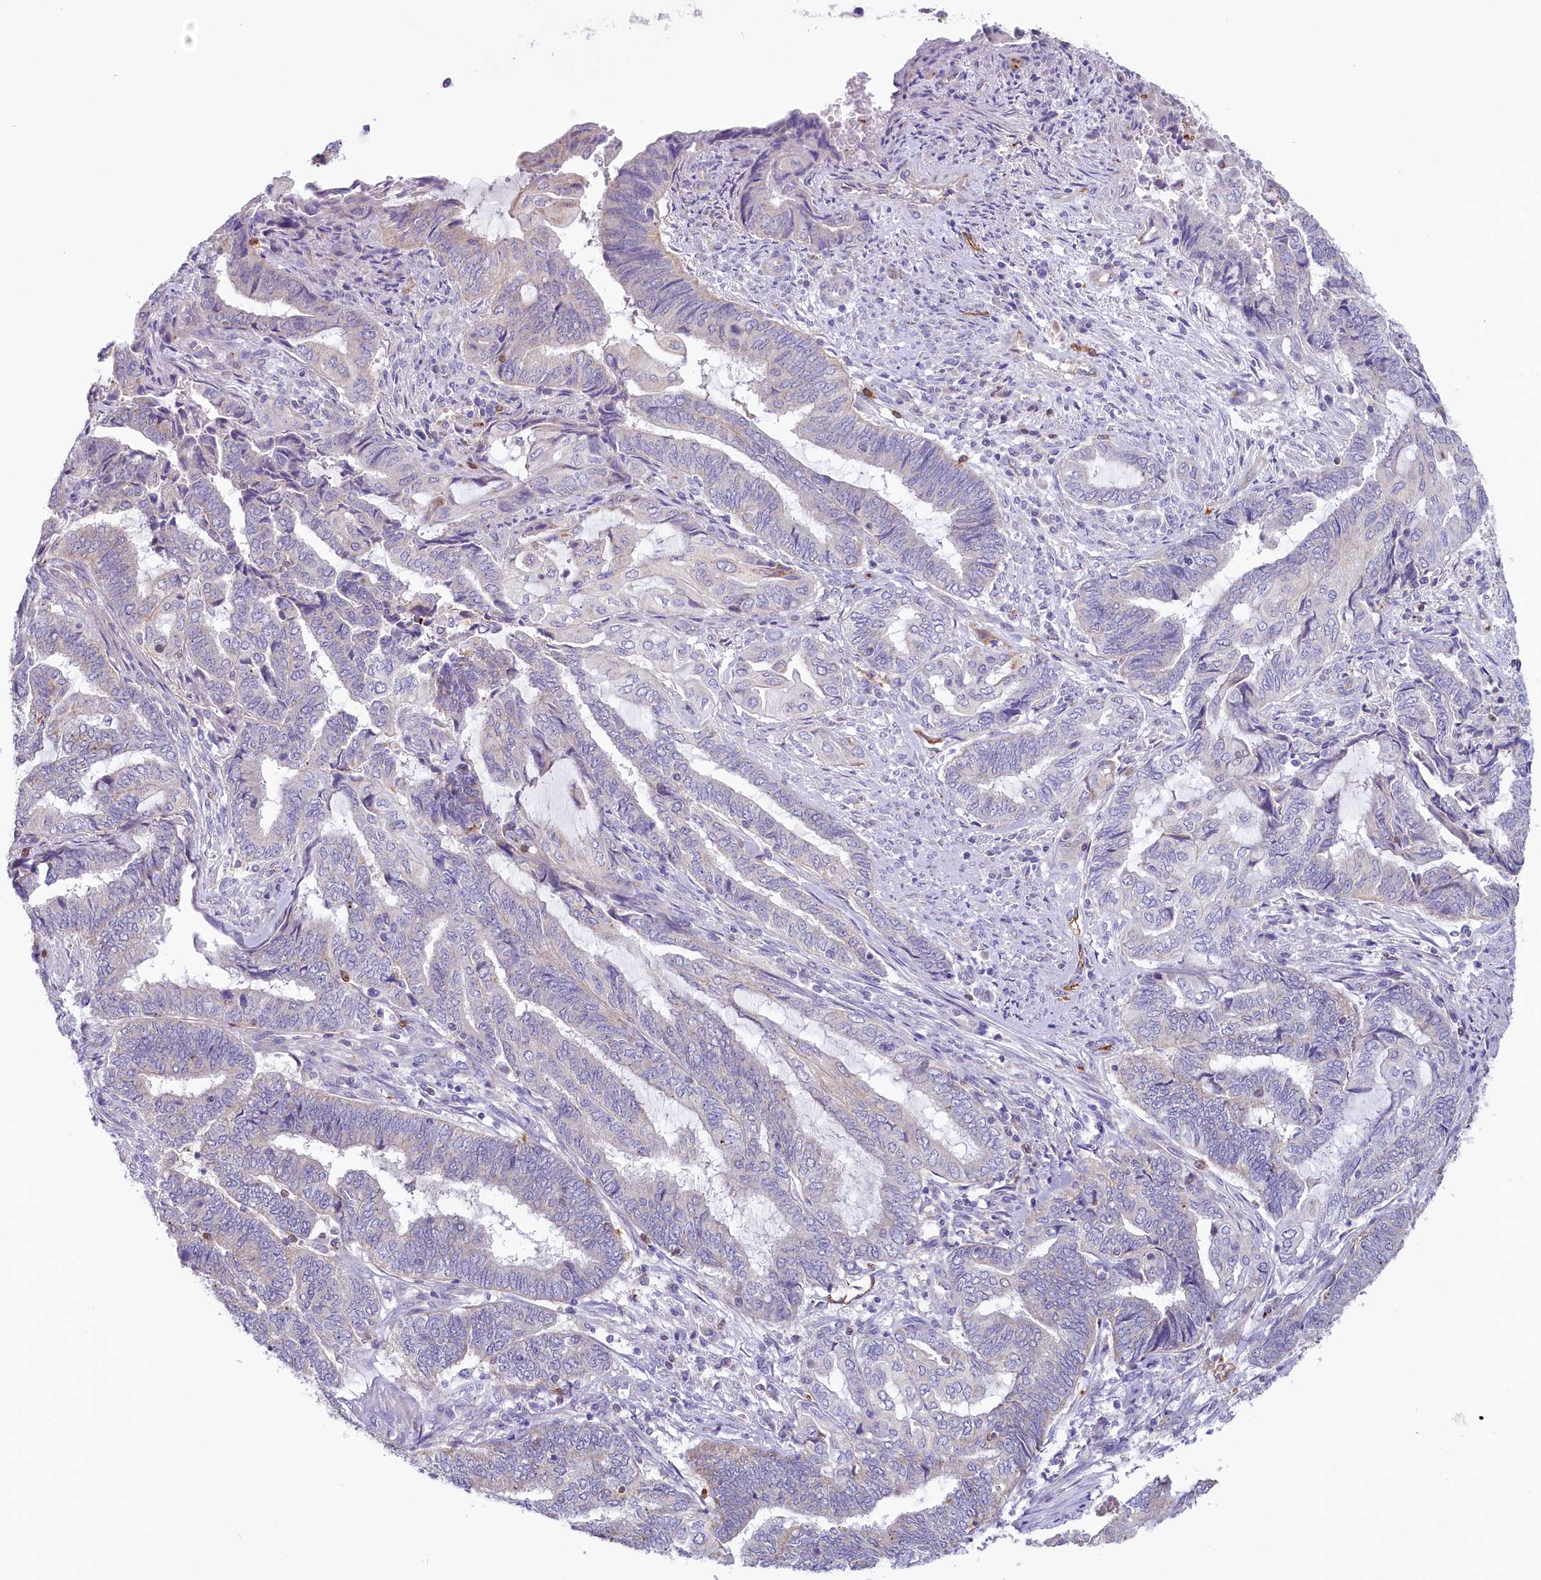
{"staining": {"intensity": "negative", "quantity": "none", "location": "none"}, "tissue": "endometrial cancer", "cell_type": "Tumor cells", "image_type": "cancer", "snomed": [{"axis": "morphology", "description": "Adenocarcinoma, NOS"}, {"axis": "topography", "description": "Uterus"}, {"axis": "topography", "description": "Endometrium"}], "caption": "The immunohistochemistry (IHC) micrograph has no significant staining in tumor cells of endometrial cancer (adenocarcinoma) tissue.", "gene": "LMOD3", "patient": {"sex": "female", "age": 70}}